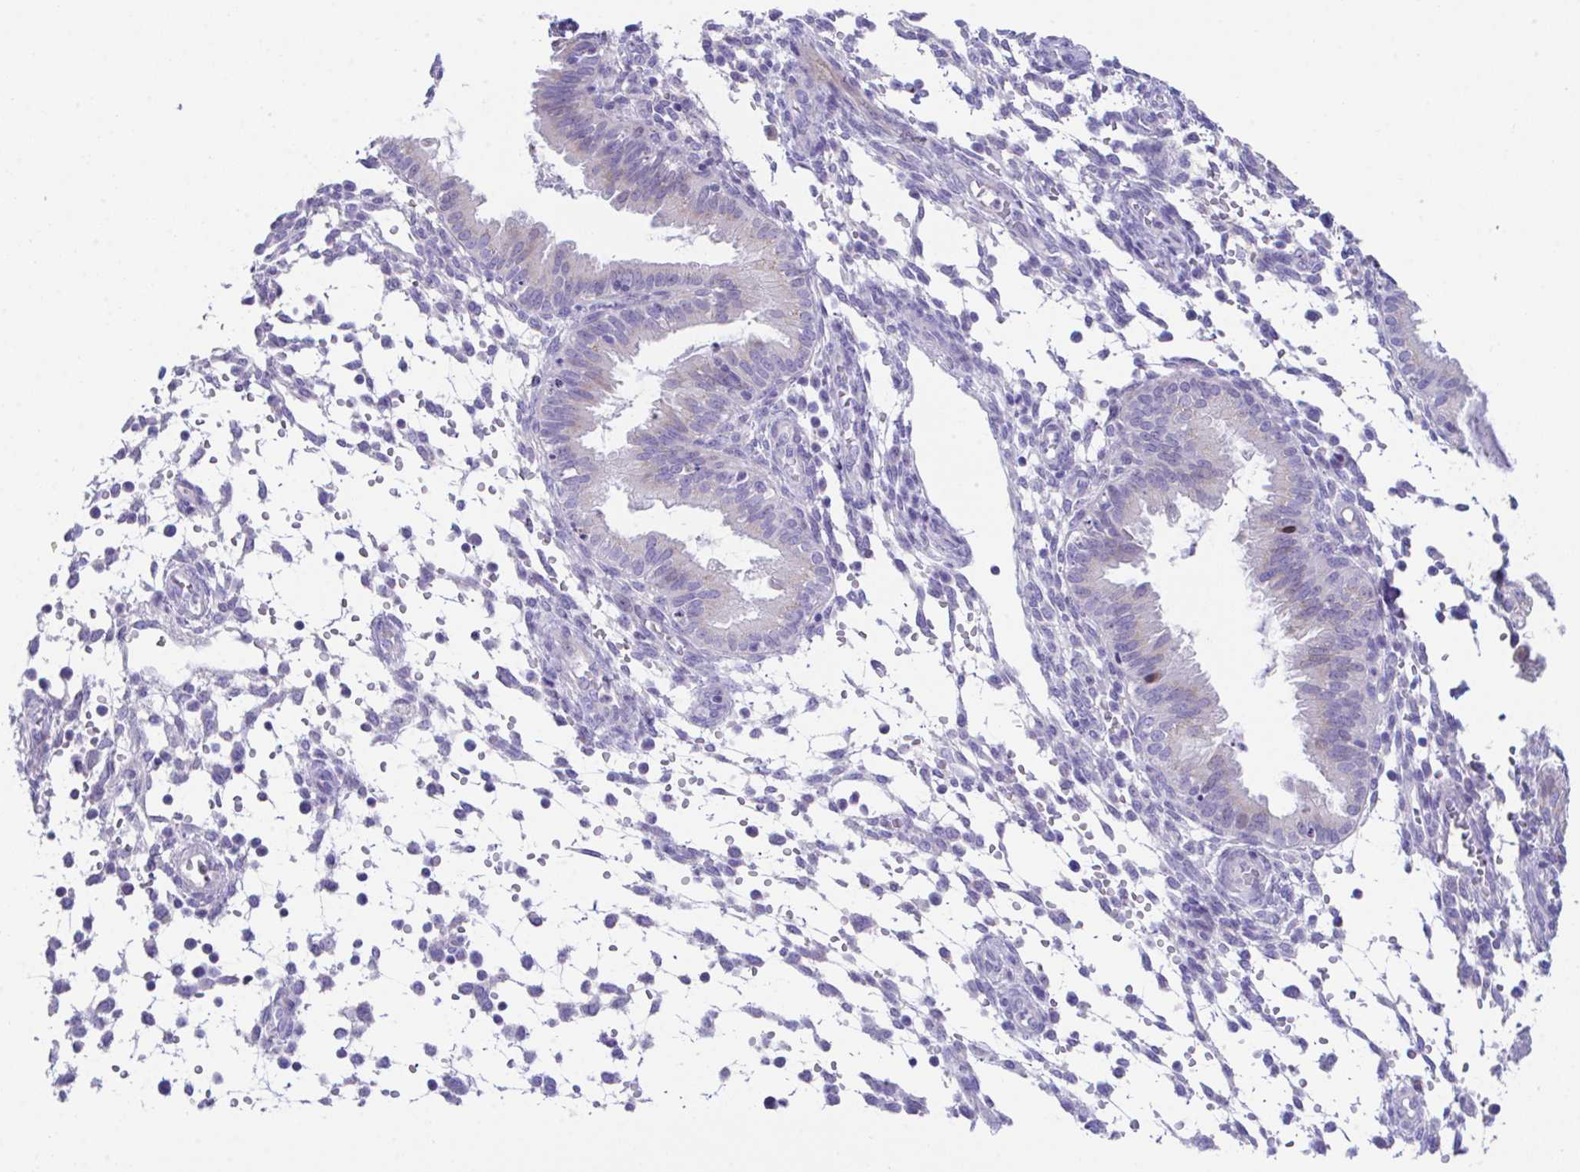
{"staining": {"intensity": "negative", "quantity": "none", "location": "none"}, "tissue": "endometrium", "cell_type": "Cells in endometrial stroma", "image_type": "normal", "snomed": [{"axis": "morphology", "description": "Normal tissue, NOS"}, {"axis": "topography", "description": "Endometrium"}], "caption": "Immunohistochemistry of unremarkable endometrium exhibits no positivity in cells in endometrial stroma.", "gene": "SLC16A6", "patient": {"sex": "female", "age": 33}}